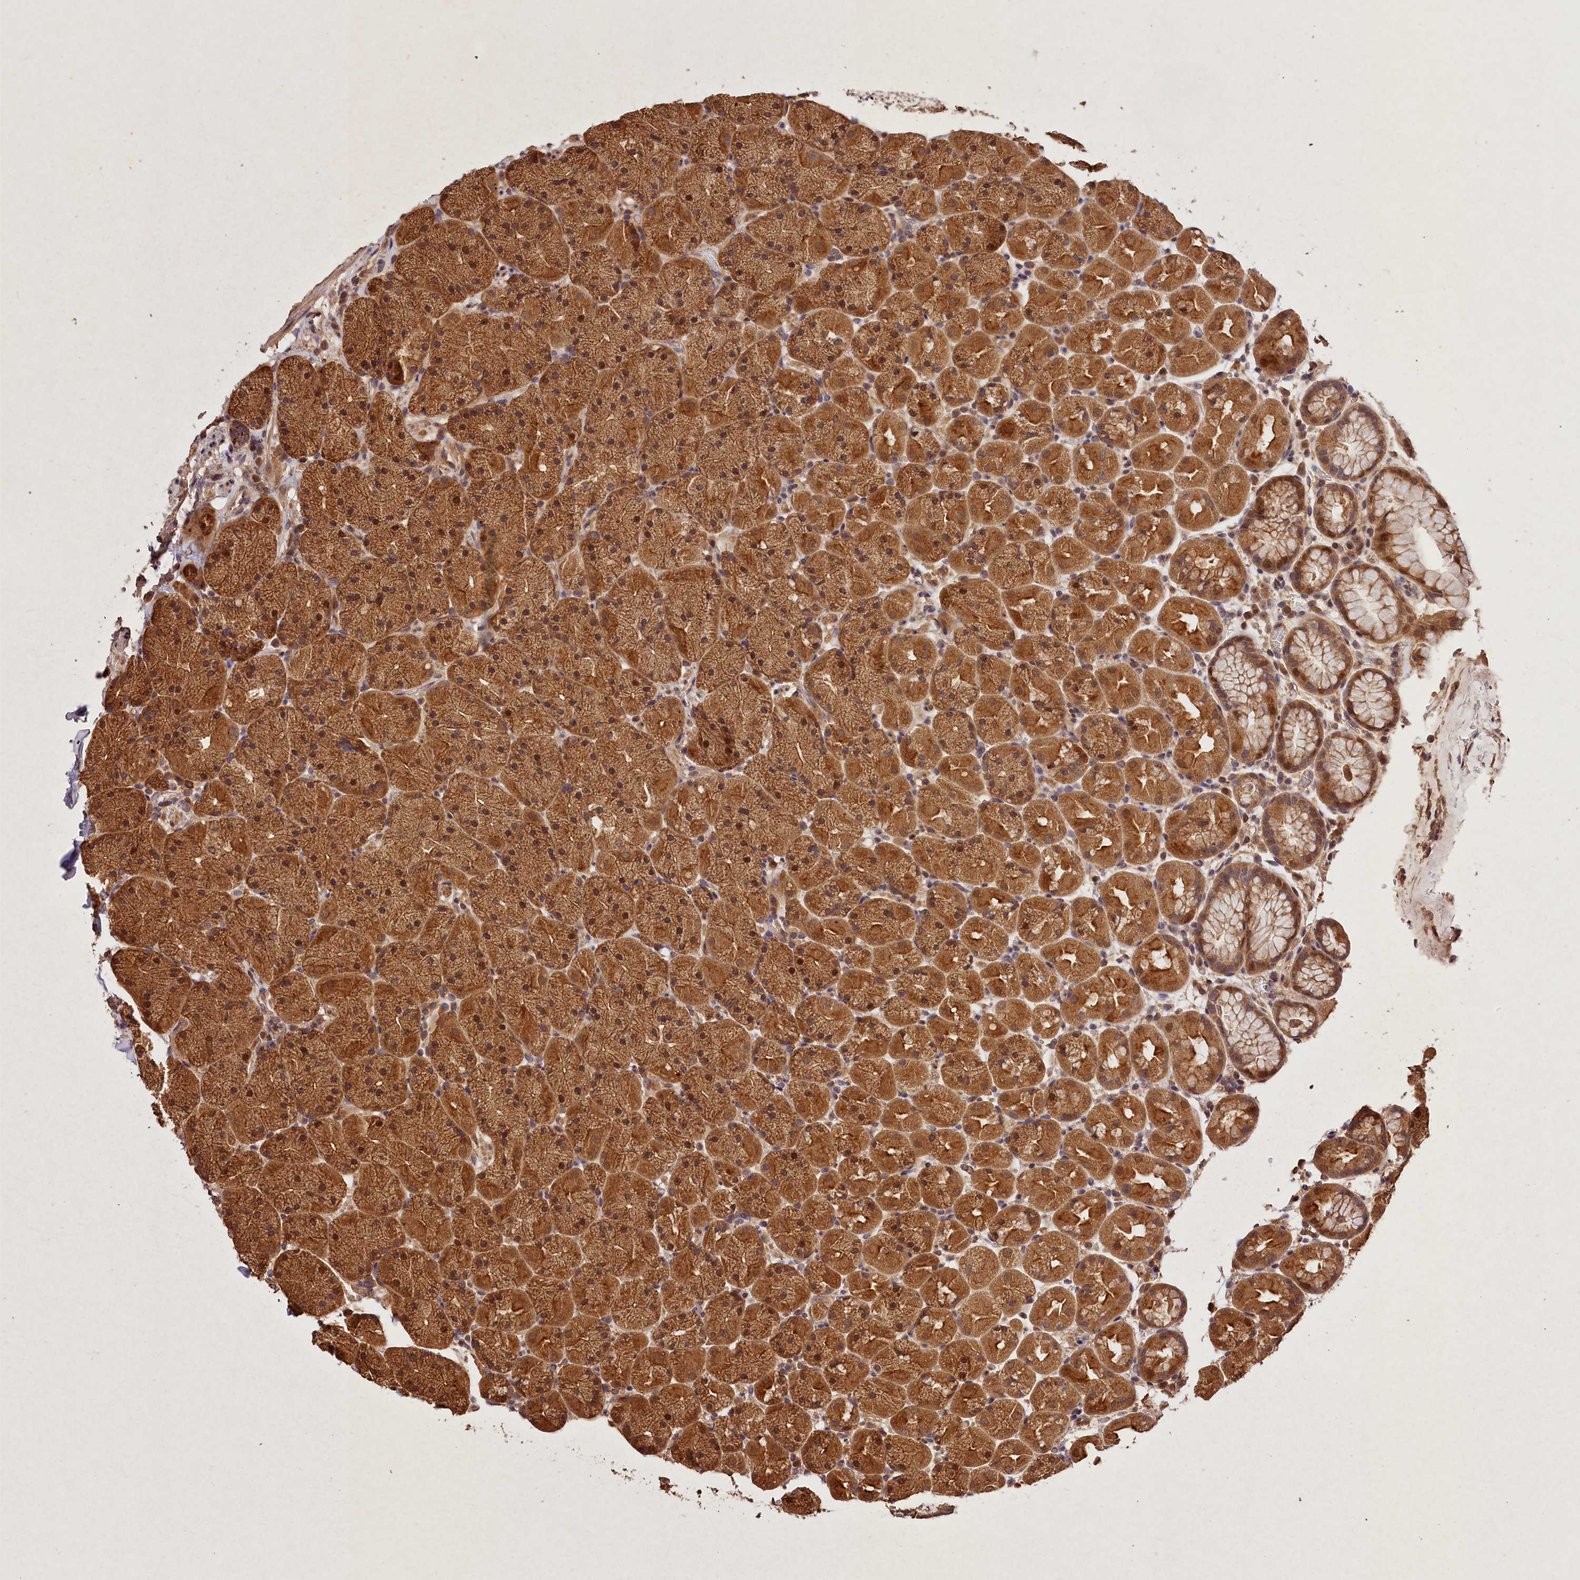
{"staining": {"intensity": "moderate", "quantity": ">75%", "location": "cytoplasmic/membranous,nuclear"}, "tissue": "stomach", "cell_type": "Glandular cells", "image_type": "normal", "snomed": [{"axis": "morphology", "description": "Normal tissue, NOS"}, {"axis": "topography", "description": "Stomach, upper"}, {"axis": "topography", "description": "Stomach, lower"}], "caption": "Brown immunohistochemical staining in unremarkable human stomach exhibits moderate cytoplasmic/membranous,nuclear staining in approximately >75% of glandular cells.", "gene": "KPTN", "patient": {"sex": "male", "age": 67}}